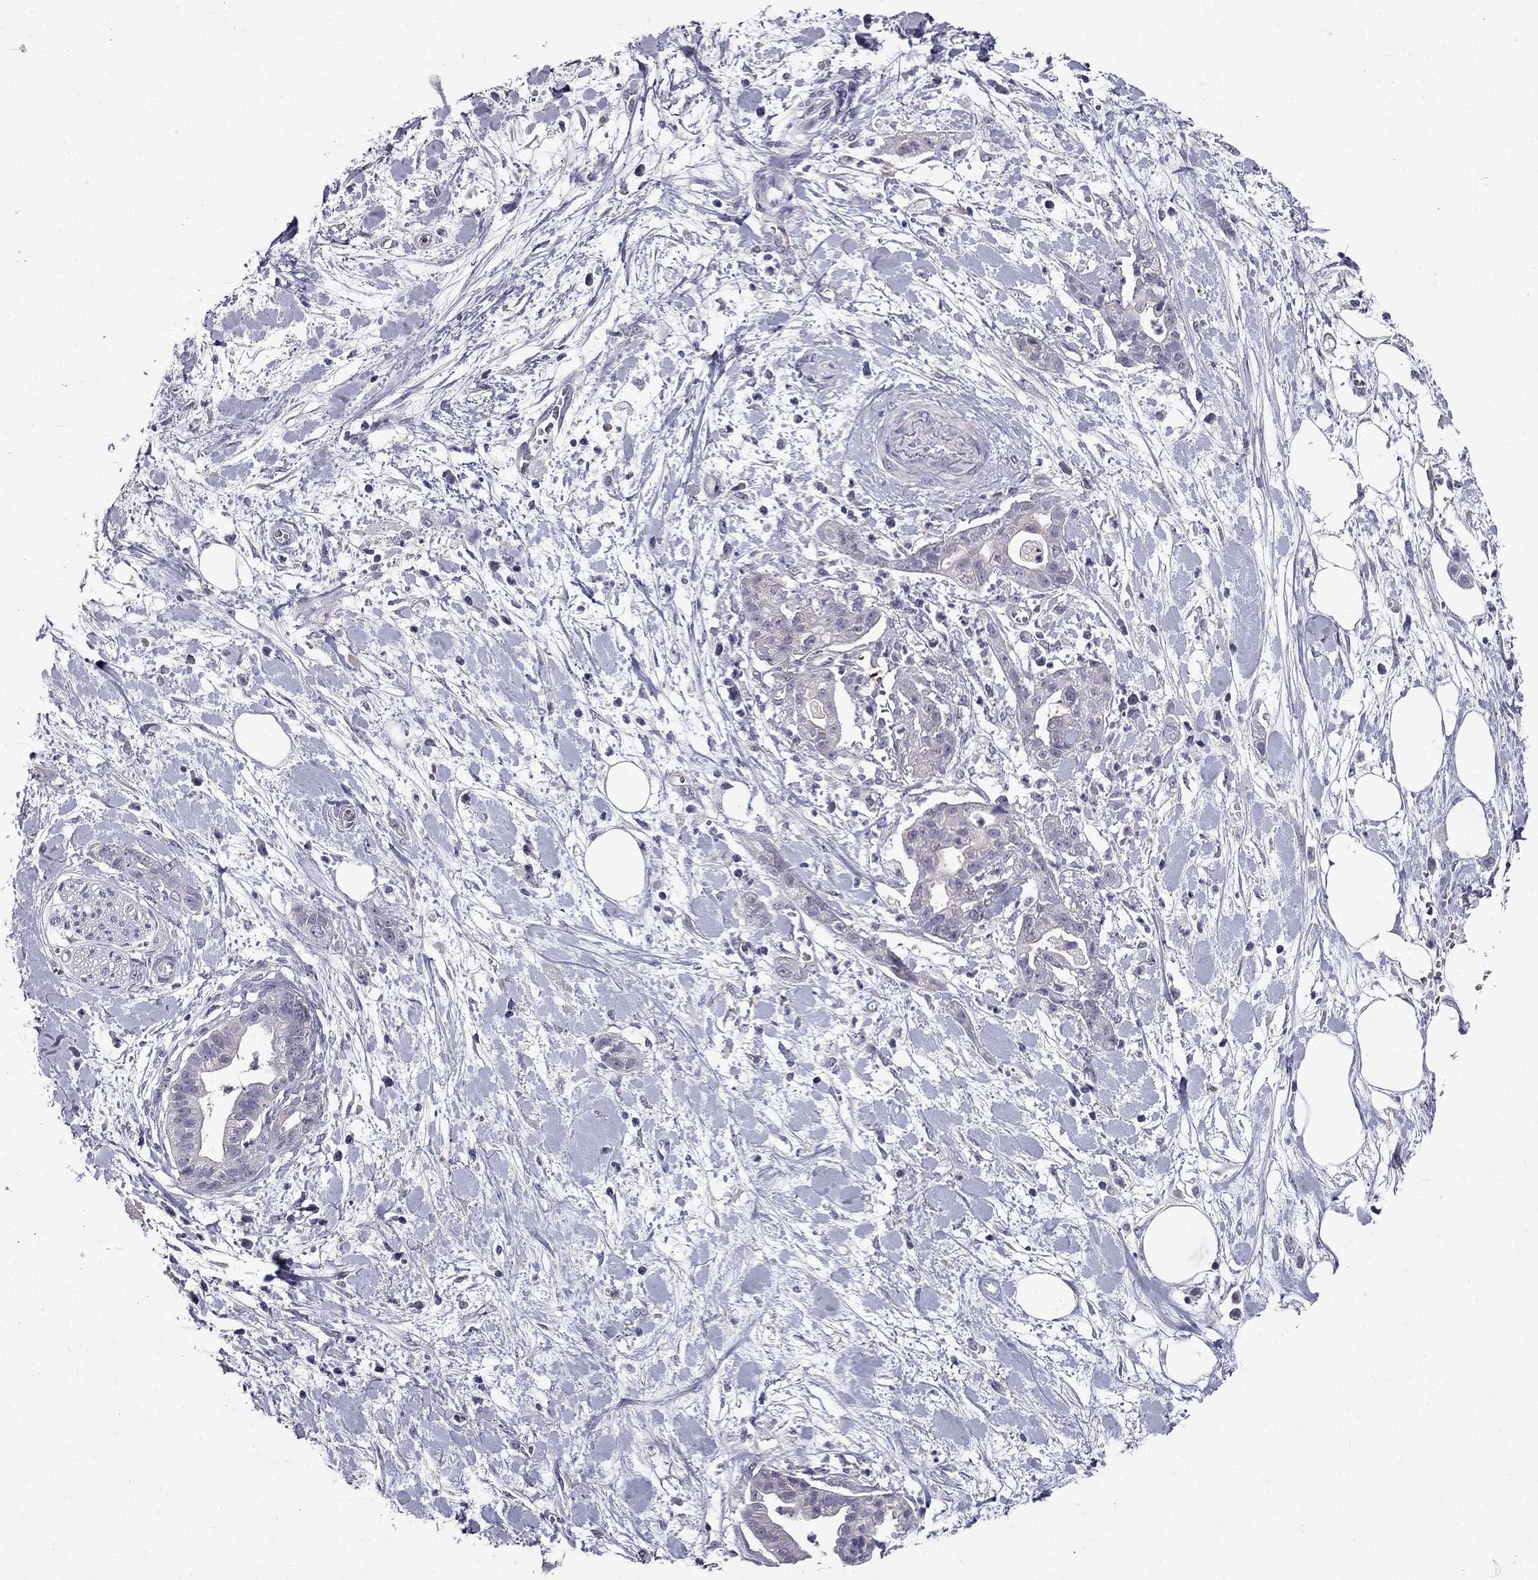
{"staining": {"intensity": "negative", "quantity": "none", "location": "none"}, "tissue": "pancreatic cancer", "cell_type": "Tumor cells", "image_type": "cancer", "snomed": [{"axis": "morphology", "description": "Normal tissue, NOS"}, {"axis": "morphology", "description": "Adenocarcinoma, NOS"}, {"axis": "topography", "description": "Lymph node"}, {"axis": "topography", "description": "Pancreas"}], "caption": "This photomicrograph is of pancreatic cancer stained with immunohistochemistry to label a protein in brown with the nuclei are counter-stained blue. There is no positivity in tumor cells.", "gene": "DUSP15", "patient": {"sex": "female", "age": 58}}